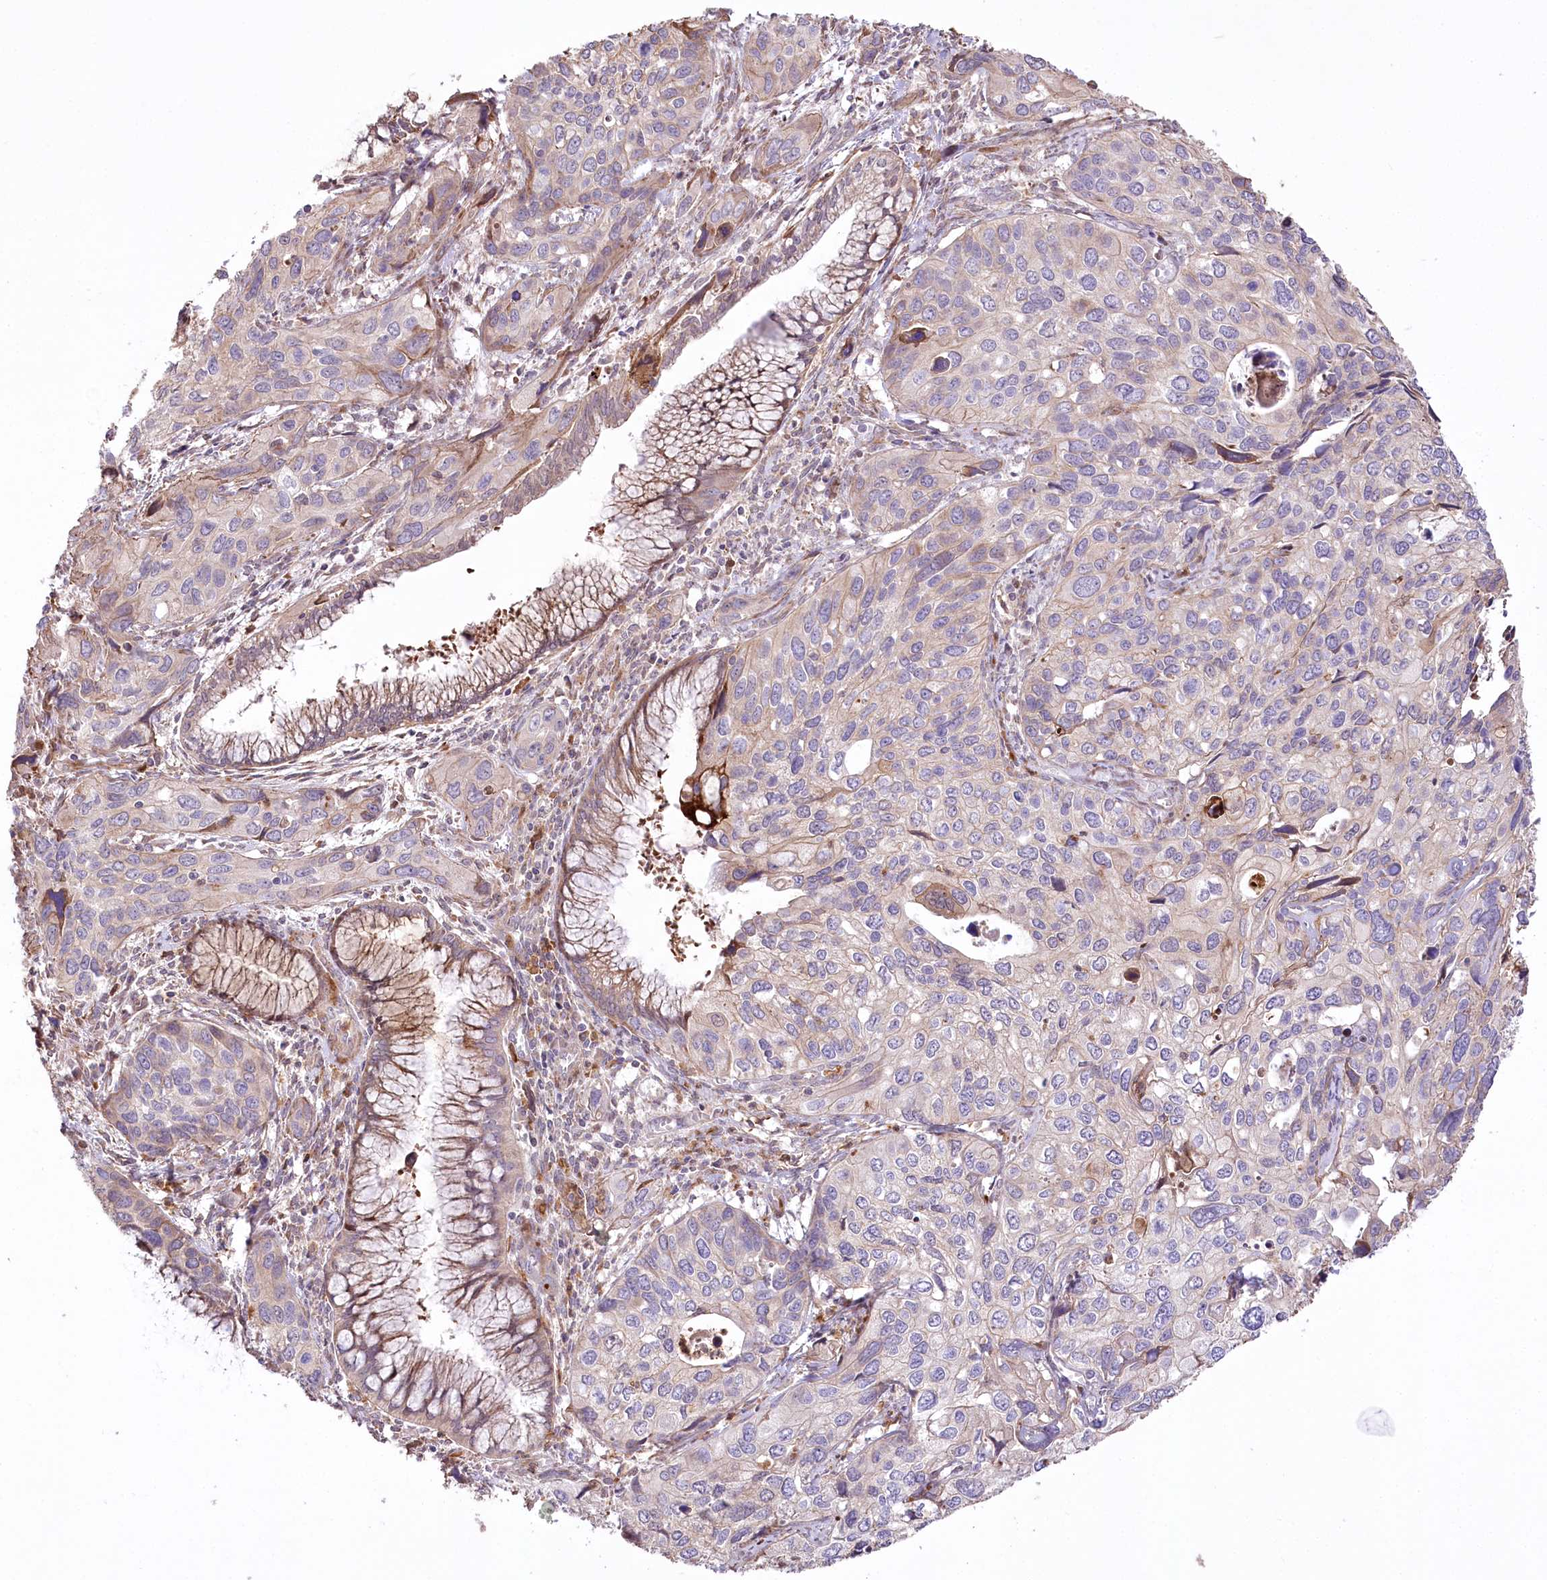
{"staining": {"intensity": "weak", "quantity": "25%-75%", "location": "cytoplasmic/membranous"}, "tissue": "cervical cancer", "cell_type": "Tumor cells", "image_type": "cancer", "snomed": [{"axis": "morphology", "description": "Squamous cell carcinoma, NOS"}, {"axis": "topography", "description": "Cervix"}], "caption": "IHC photomicrograph of human cervical squamous cell carcinoma stained for a protein (brown), which demonstrates low levels of weak cytoplasmic/membranous expression in about 25%-75% of tumor cells.", "gene": "RNF24", "patient": {"sex": "female", "age": 55}}